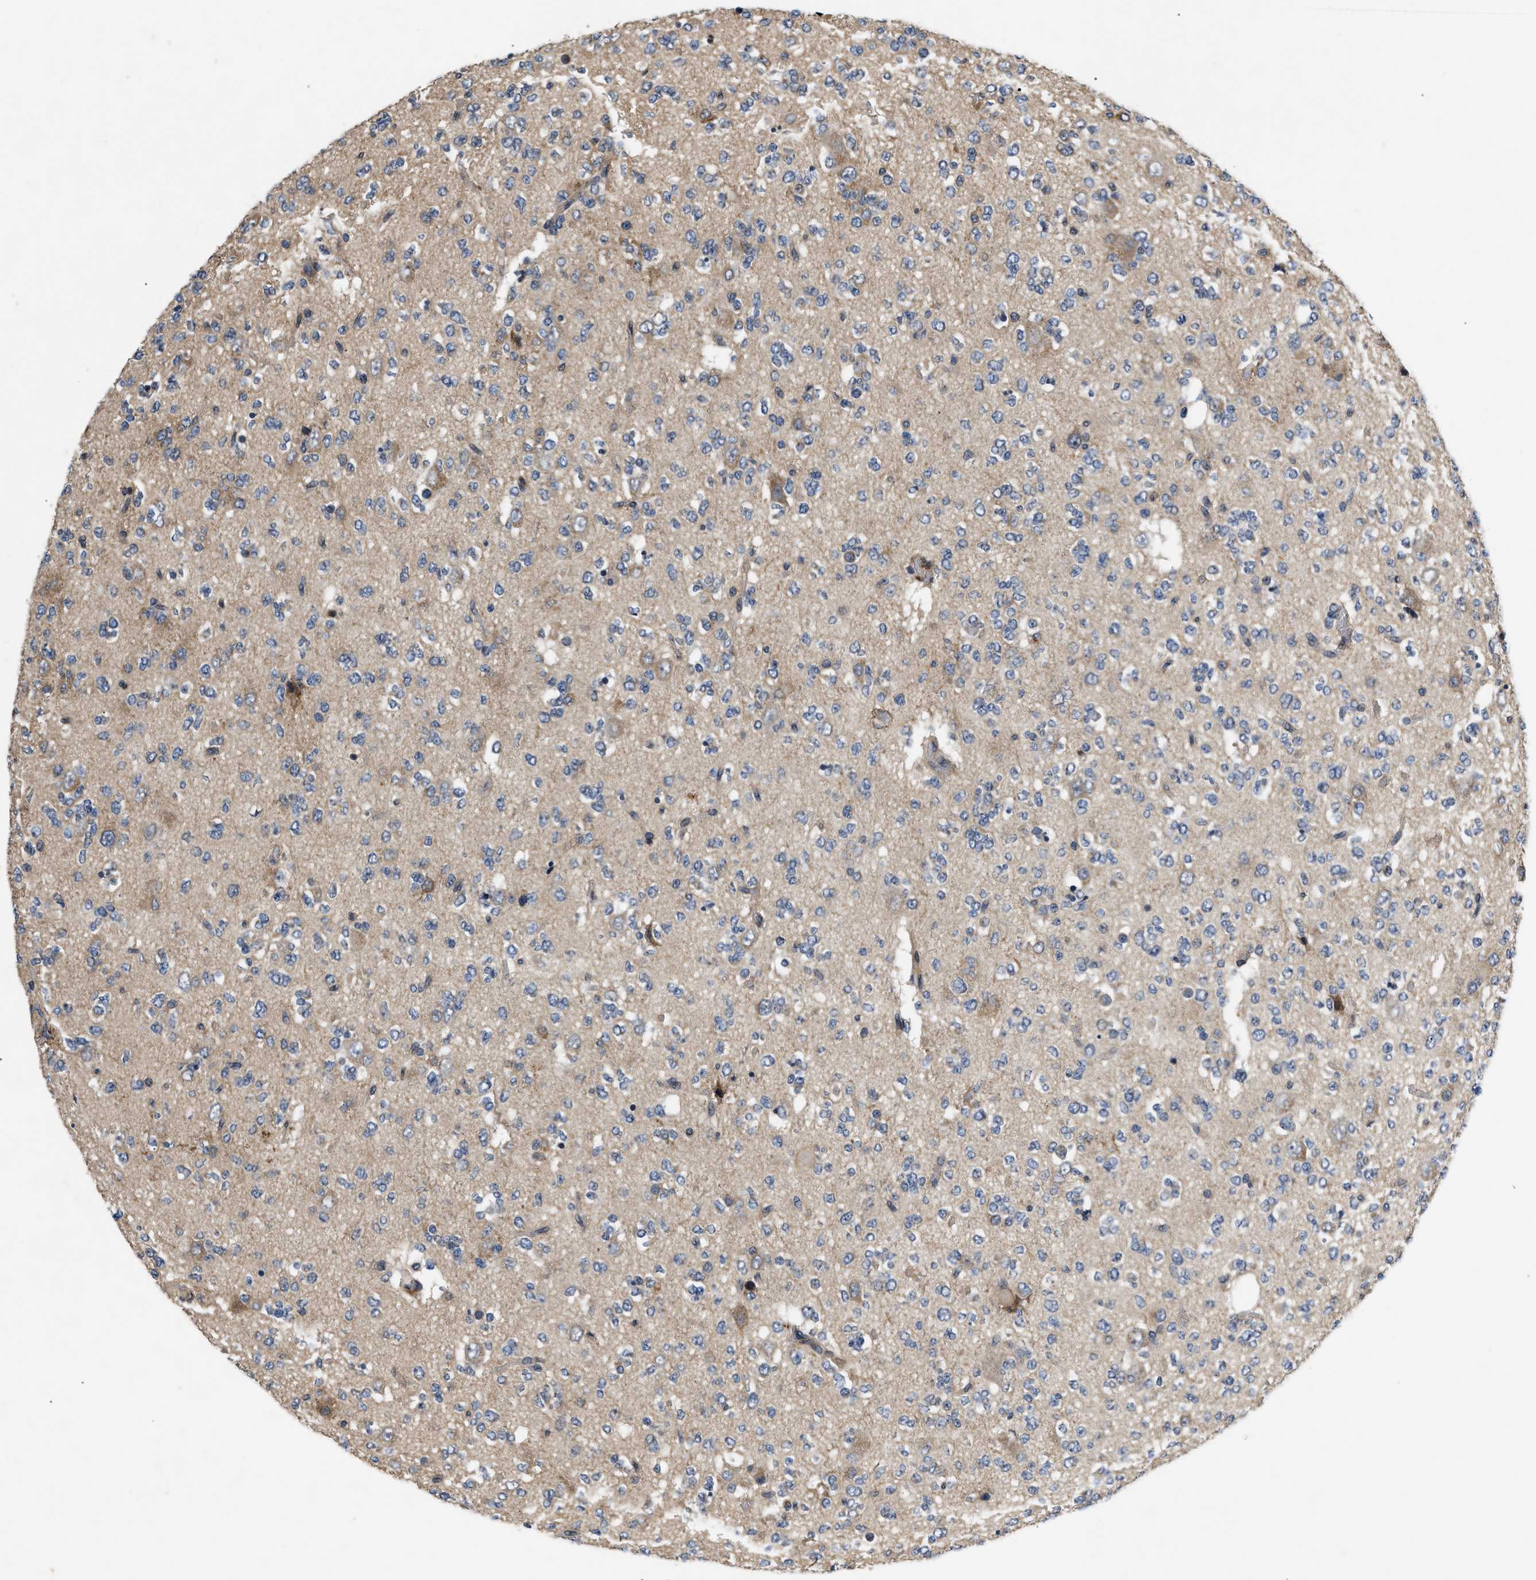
{"staining": {"intensity": "moderate", "quantity": "<25%", "location": "cytoplasmic/membranous"}, "tissue": "glioma", "cell_type": "Tumor cells", "image_type": "cancer", "snomed": [{"axis": "morphology", "description": "Glioma, malignant, Low grade"}, {"axis": "topography", "description": "Brain"}], "caption": "Malignant glioma (low-grade) tissue displays moderate cytoplasmic/membranous staining in approximately <25% of tumor cells", "gene": "HMGCR", "patient": {"sex": "male", "age": 38}}